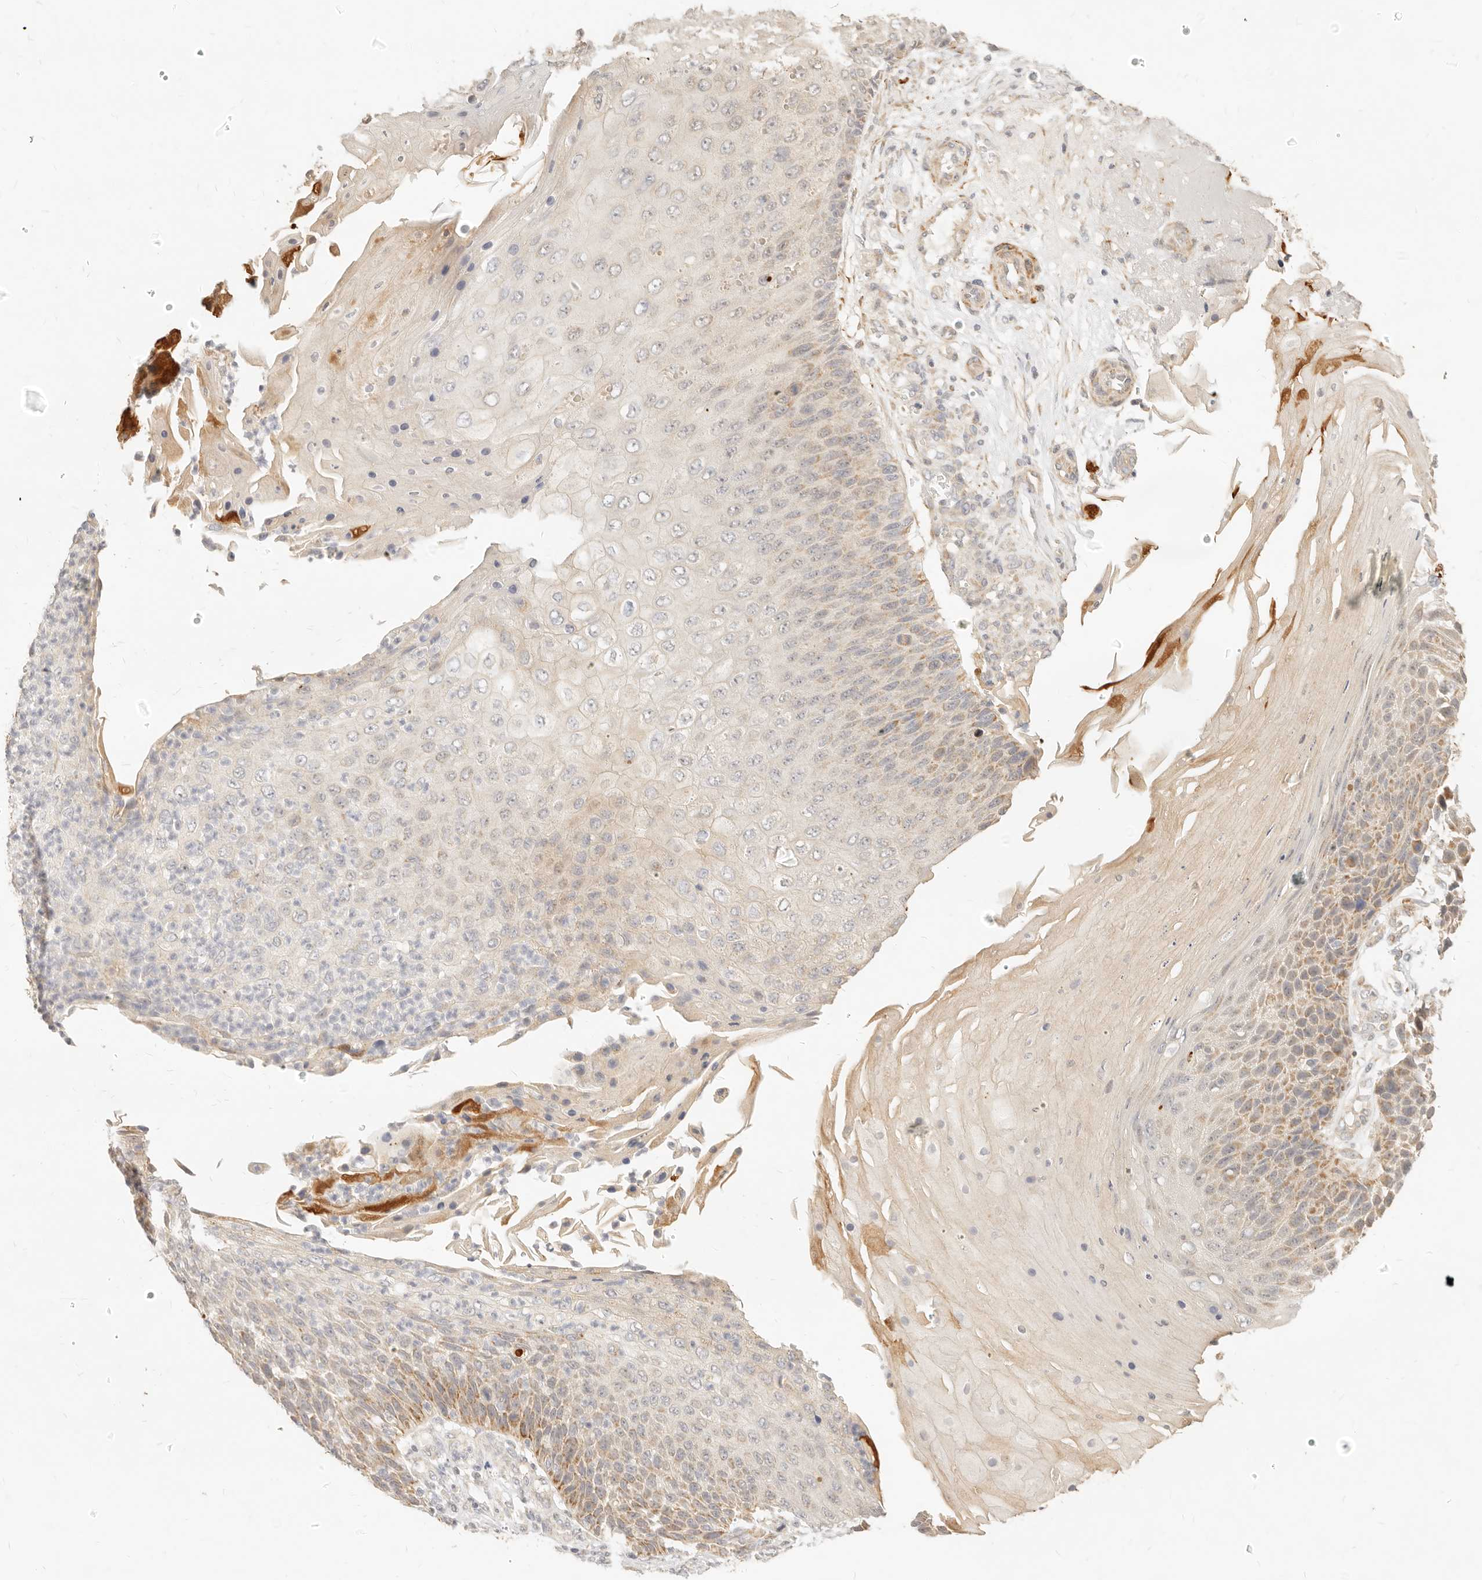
{"staining": {"intensity": "moderate", "quantity": "<25%", "location": "cytoplasmic/membranous"}, "tissue": "skin cancer", "cell_type": "Tumor cells", "image_type": "cancer", "snomed": [{"axis": "morphology", "description": "Squamous cell carcinoma, NOS"}, {"axis": "topography", "description": "Skin"}], "caption": "A micrograph of human skin cancer stained for a protein exhibits moderate cytoplasmic/membranous brown staining in tumor cells.", "gene": "RUBCNL", "patient": {"sex": "female", "age": 88}}